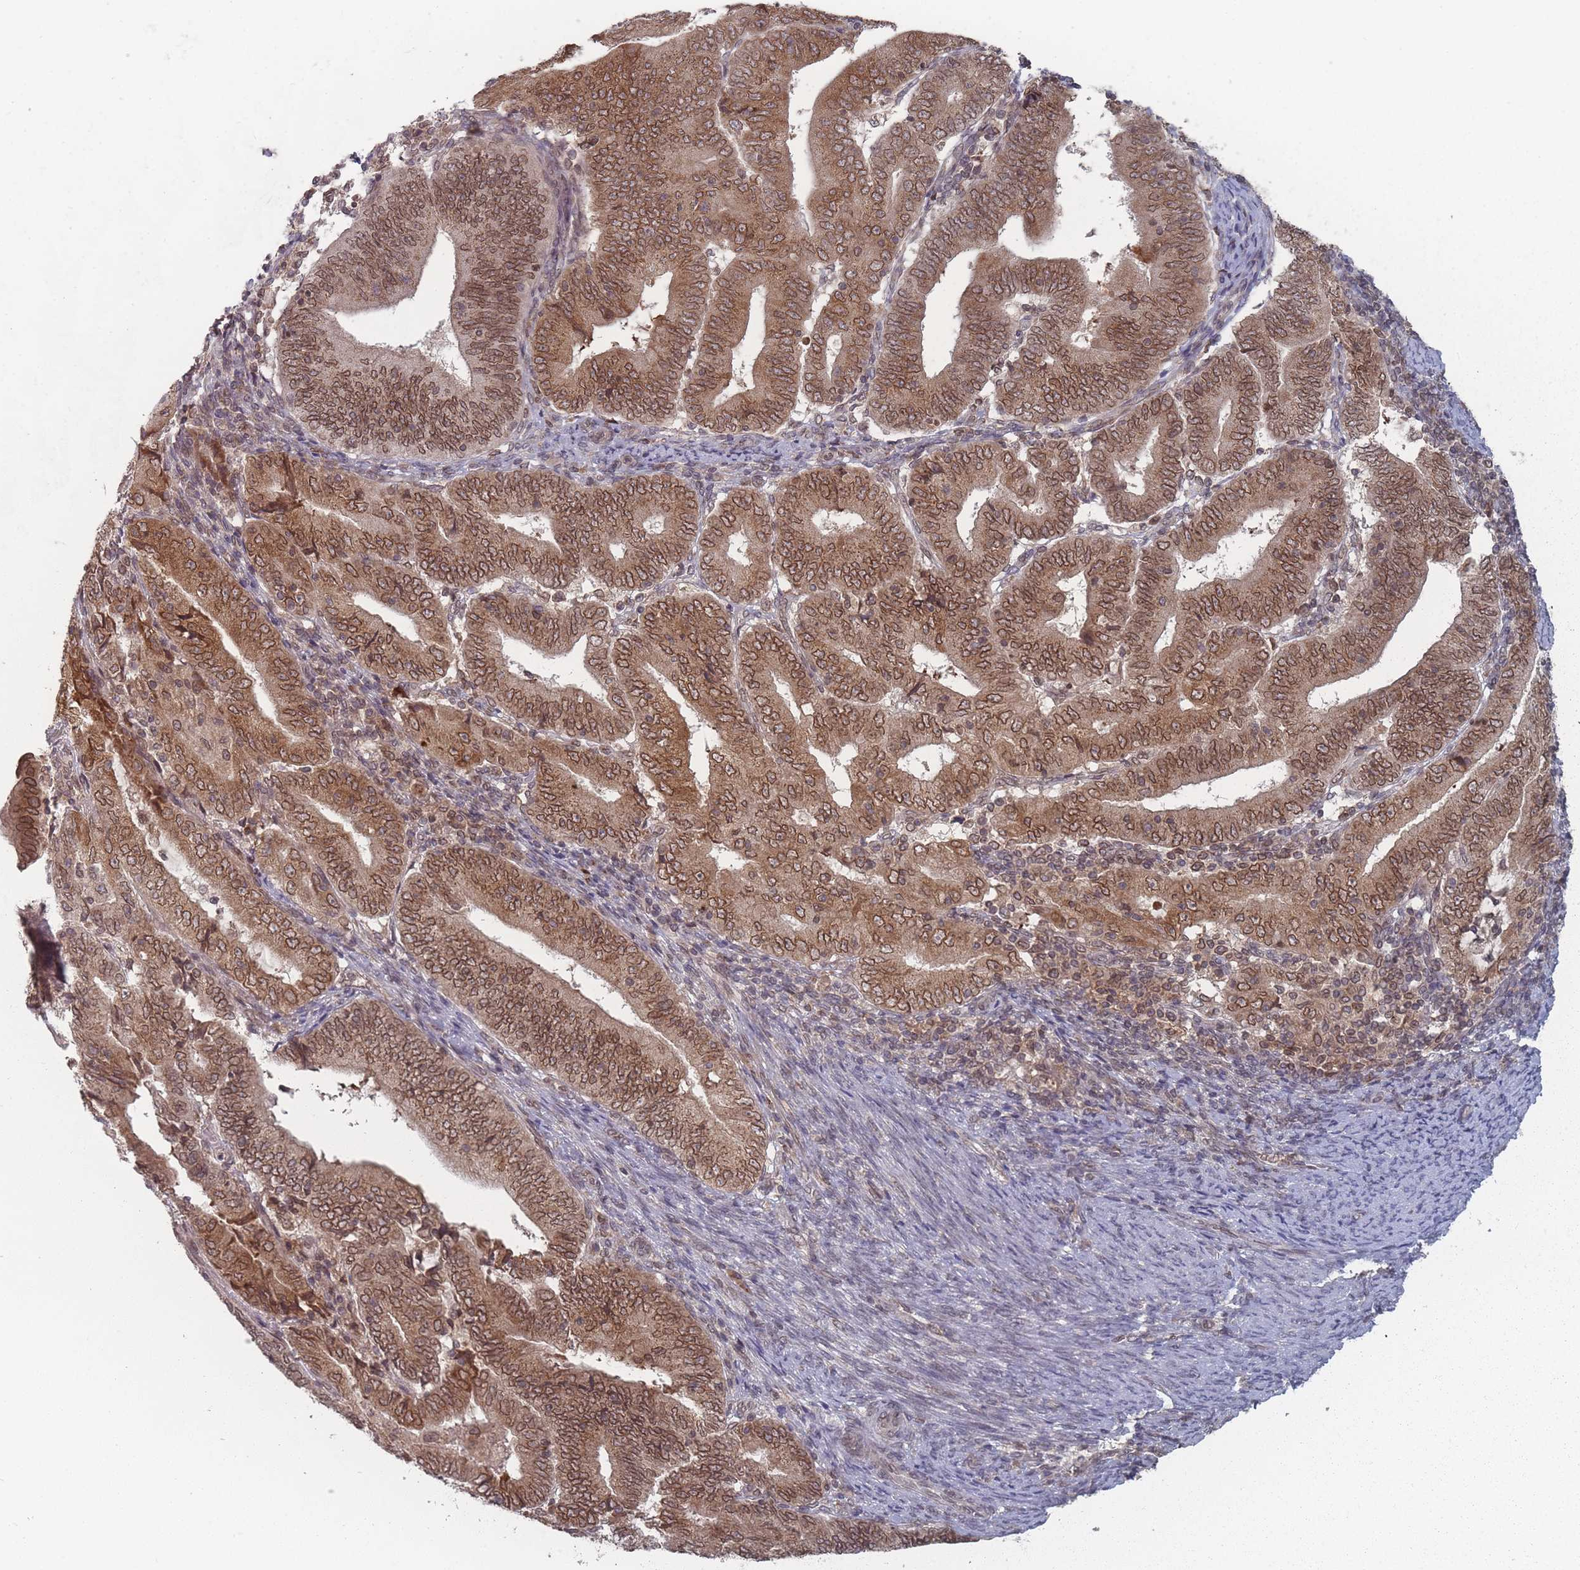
{"staining": {"intensity": "moderate", "quantity": ">75%", "location": "cytoplasmic/membranous,nuclear"}, "tissue": "endometrial cancer", "cell_type": "Tumor cells", "image_type": "cancer", "snomed": [{"axis": "morphology", "description": "Adenocarcinoma, NOS"}, {"axis": "topography", "description": "Endometrium"}], "caption": "A brown stain shows moderate cytoplasmic/membranous and nuclear staining of a protein in endometrial cancer (adenocarcinoma) tumor cells. Immunohistochemistry stains the protein in brown and the nuclei are stained blue.", "gene": "TBC1D25", "patient": {"sex": "female", "age": 70}}